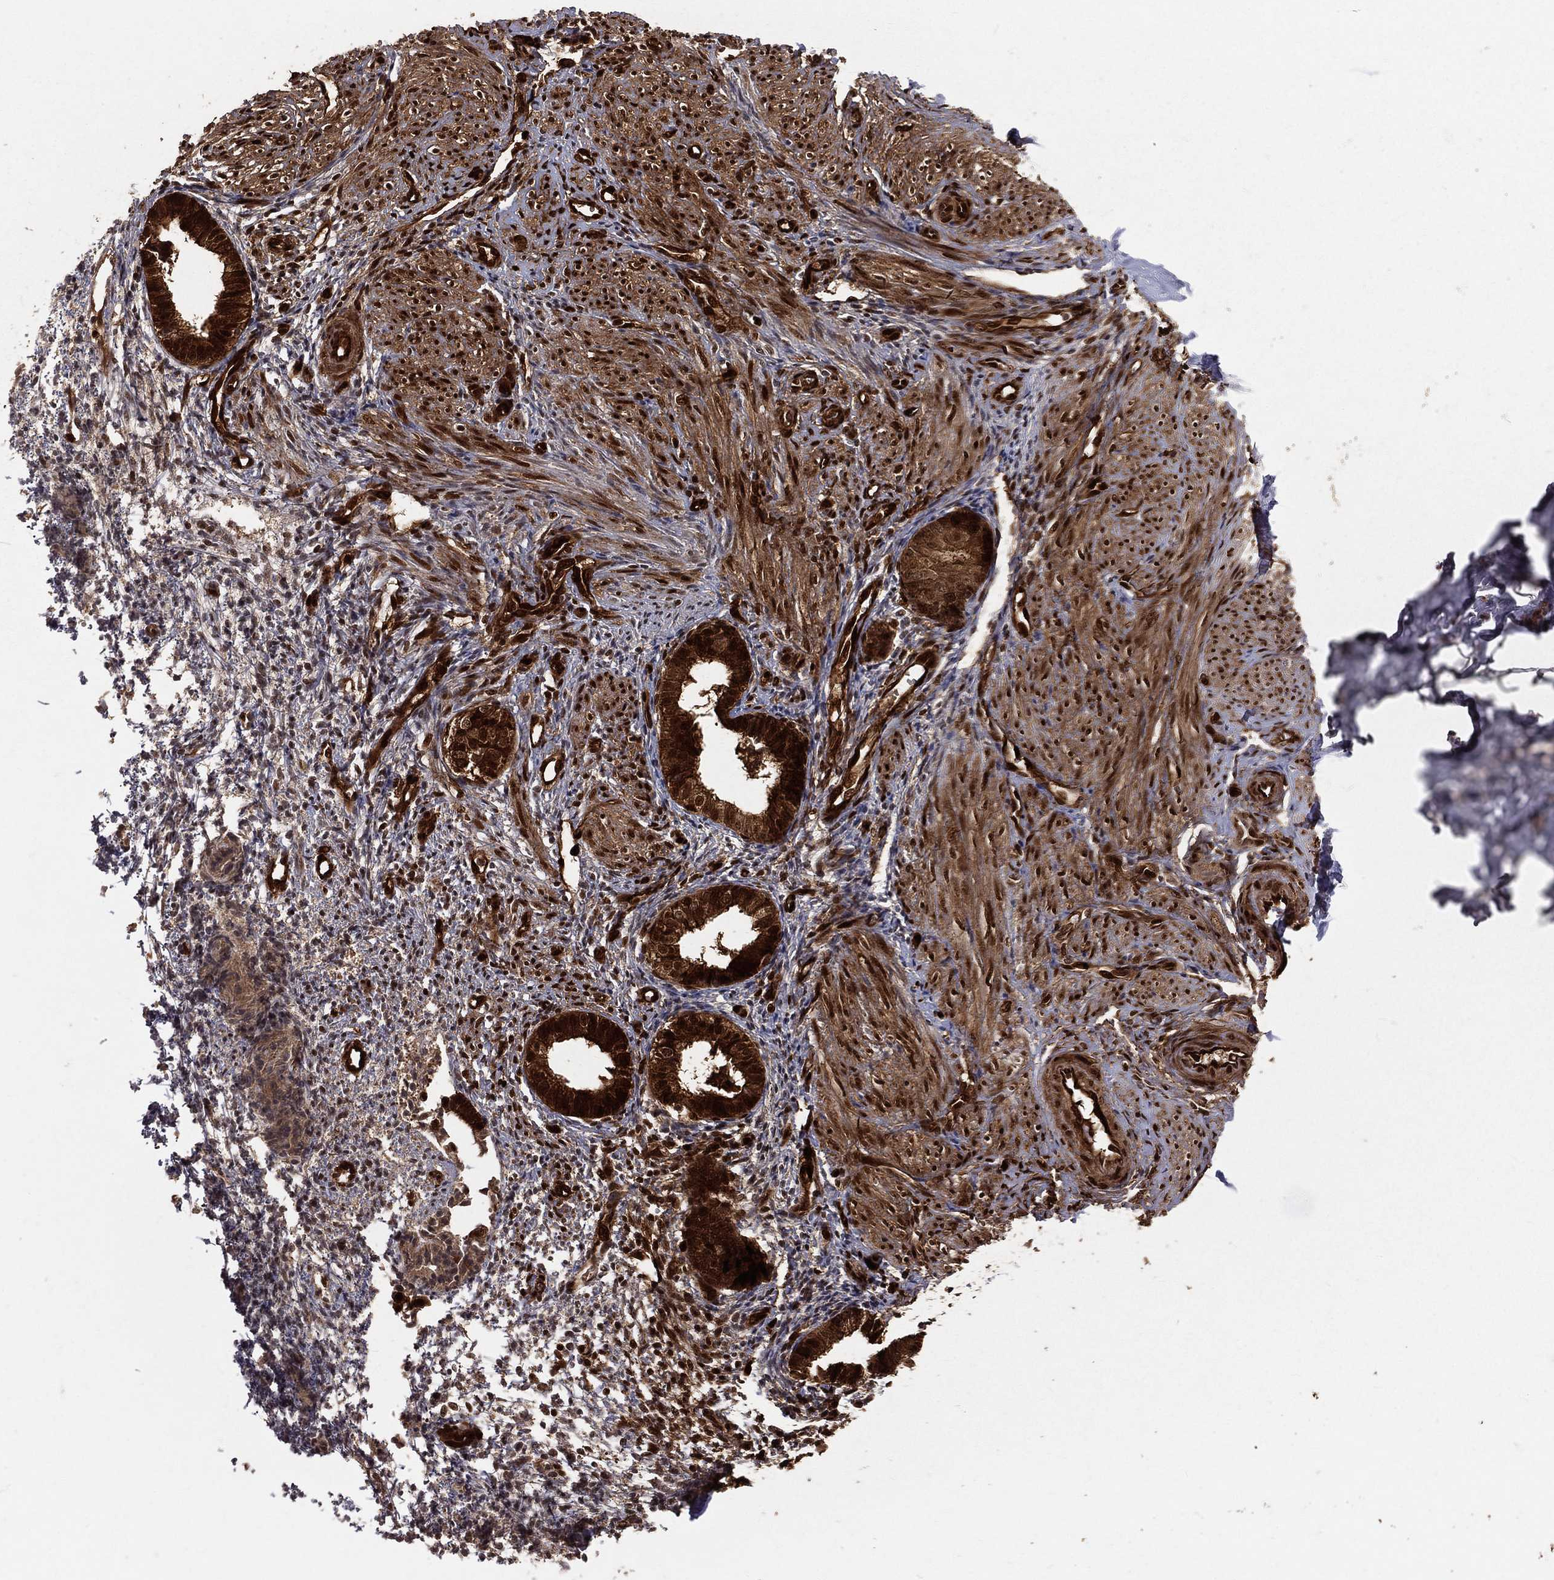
{"staining": {"intensity": "strong", "quantity": "<25%", "location": "cytoplasmic/membranous,nuclear"}, "tissue": "endometrium", "cell_type": "Cells in endometrial stroma", "image_type": "normal", "snomed": [{"axis": "morphology", "description": "Normal tissue, NOS"}, {"axis": "topography", "description": "Endometrium"}], "caption": "An image of endometrium stained for a protein shows strong cytoplasmic/membranous,nuclear brown staining in cells in endometrial stroma. (brown staining indicates protein expression, while blue staining denotes nuclei).", "gene": "MAPK1", "patient": {"sex": "female", "age": 47}}